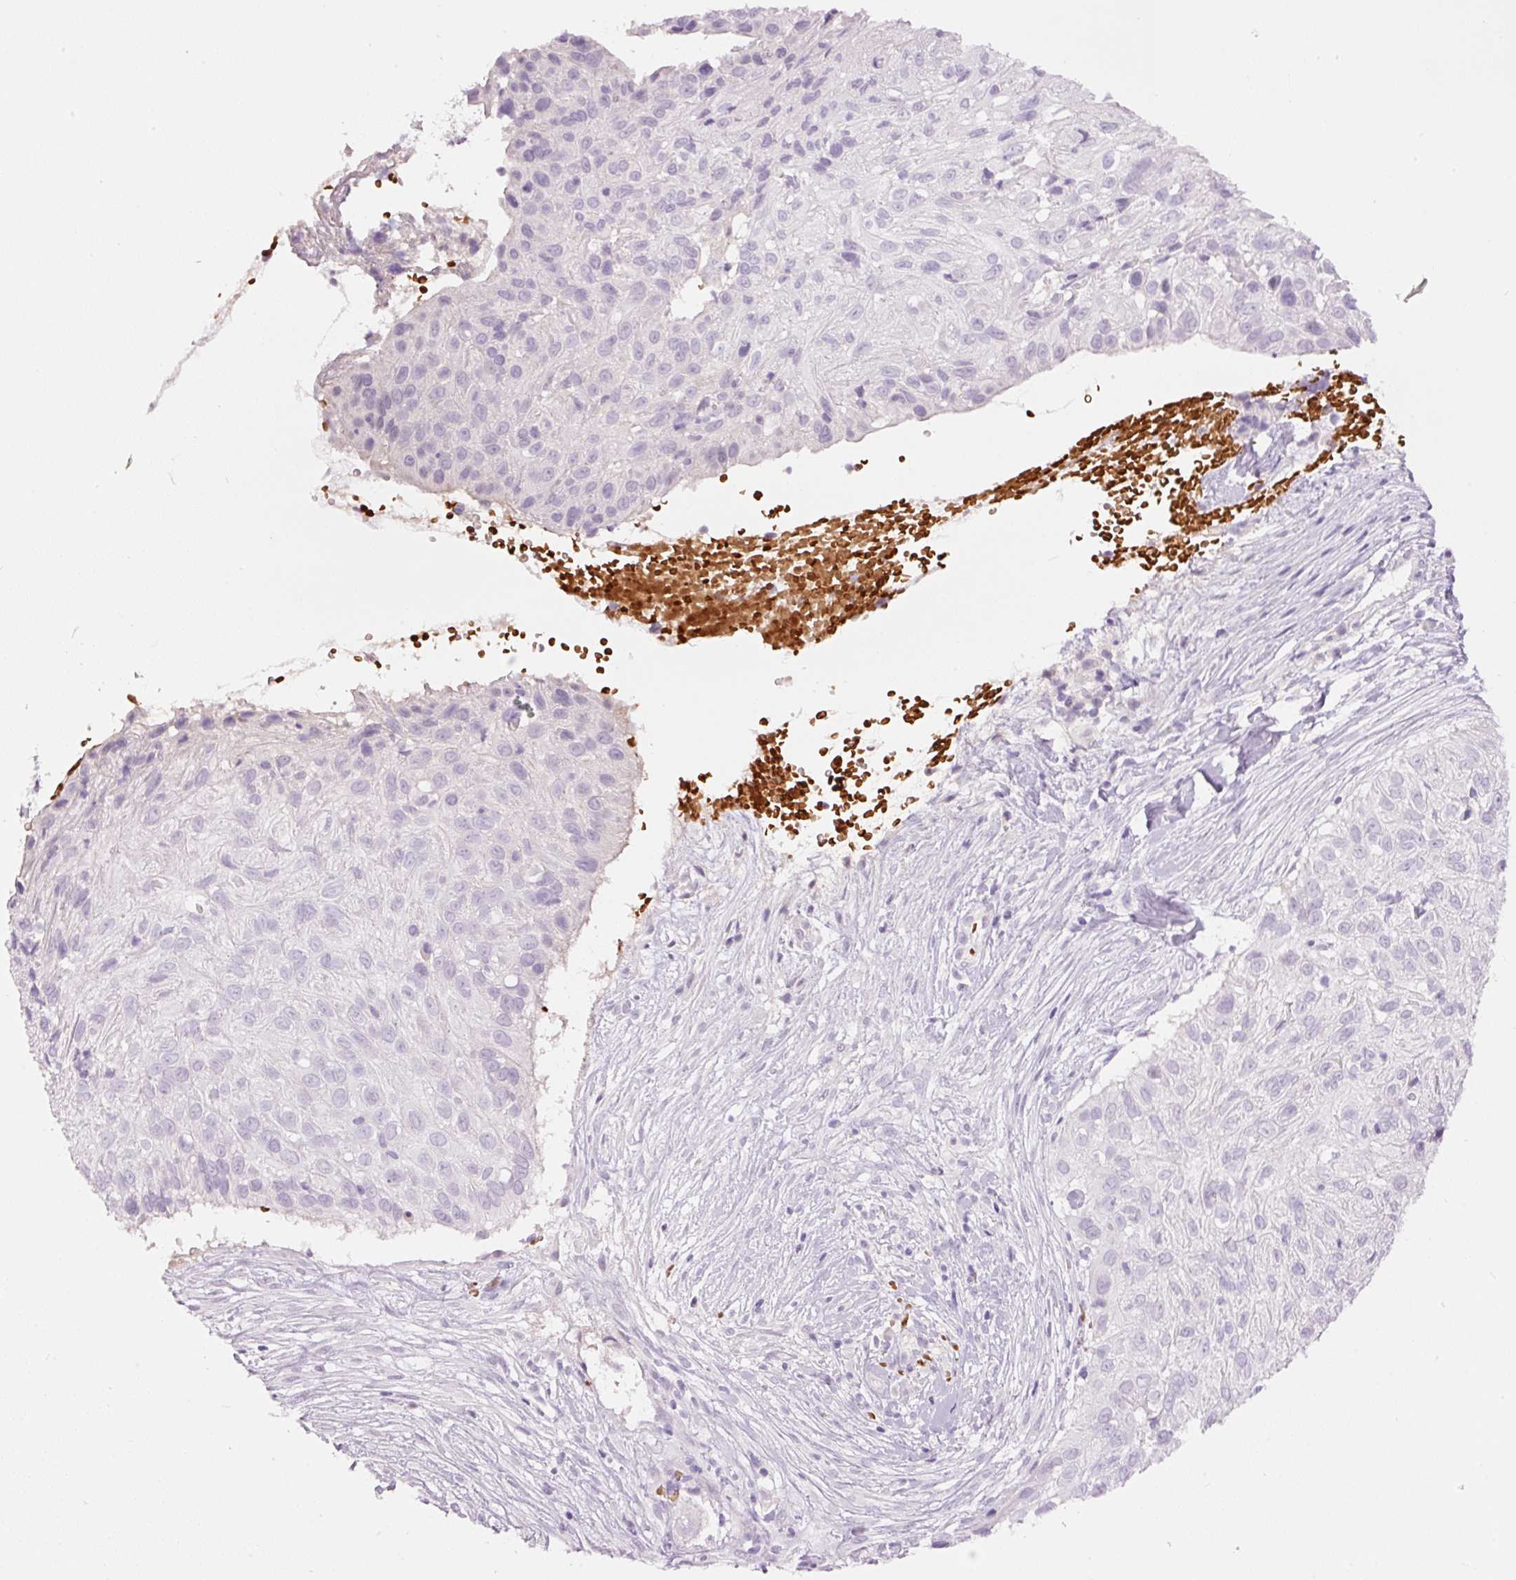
{"staining": {"intensity": "negative", "quantity": "none", "location": "none"}, "tissue": "skin cancer", "cell_type": "Tumor cells", "image_type": "cancer", "snomed": [{"axis": "morphology", "description": "Squamous cell carcinoma, NOS"}, {"axis": "topography", "description": "Skin"}], "caption": "High magnification brightfield microscopy of skin squamous cell carcinoma stained with DAB (3,3'-diaminobenzidine) (brown) and counterstained with hematoxylin (blue): tumor cells show no significant expression. (DAB immunohistochemistry with hematoxylin counter stain).", "gene": "LY6G6D", "patient": {"sex": "male", "age": 82}}